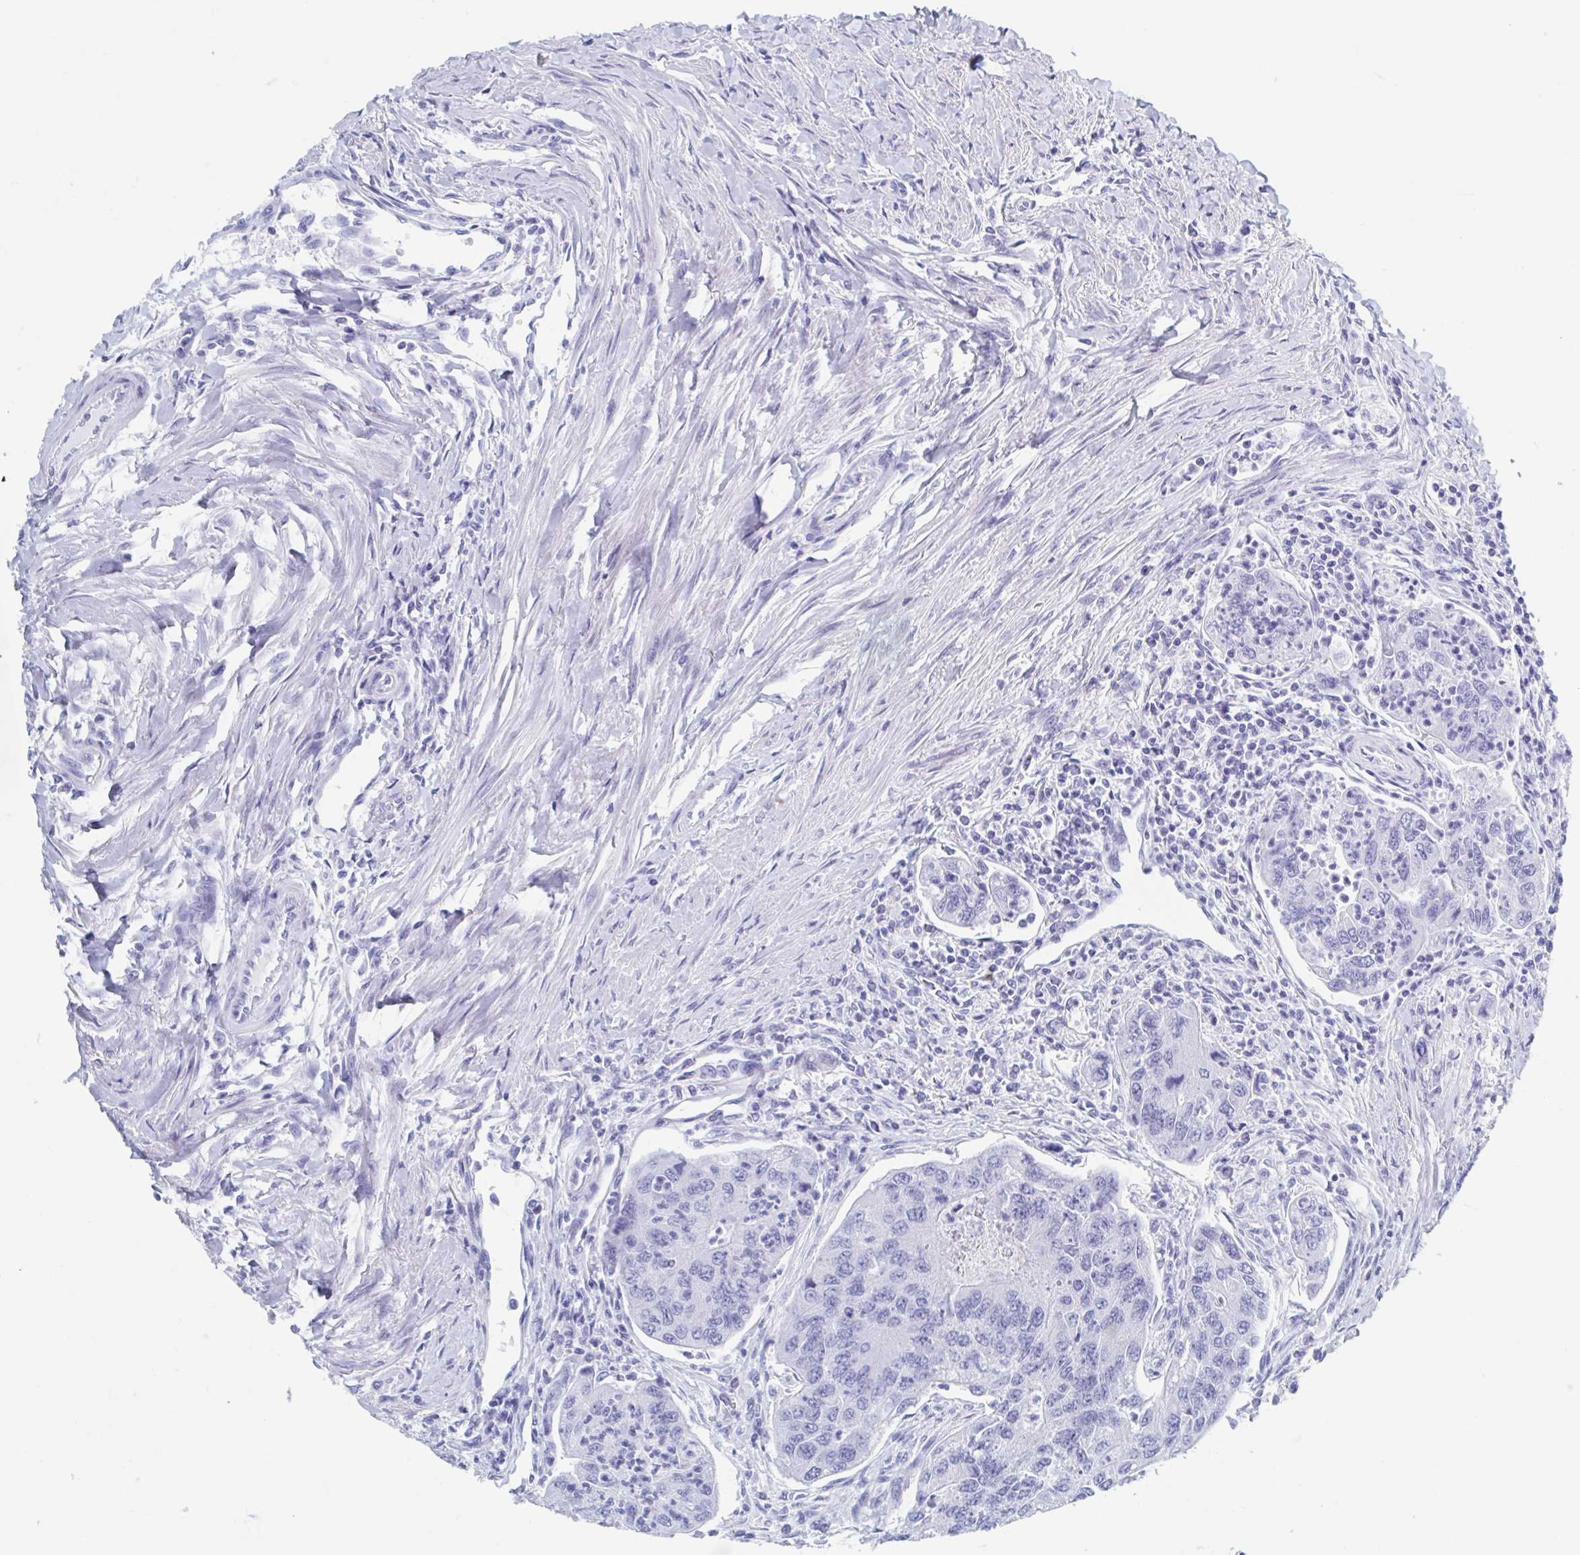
{"staining": {"intensity": "negative", "quantity": "none", "location": "none"}, "tissue": "colorectal cancer", "cell_type": "Tumor cells", "image_type": "cancer", "snomed": [{"axis": "morphology", "description": "Adenocarcinoma, NOS"}, {"axis": "topography", "description": "Colon"}], "caption": "The photomicrograph displays no significant staining in tumor cells of colorectal cancer.", "gene": "C10orf53", "patient": {"sex": "female", "age": 67}}